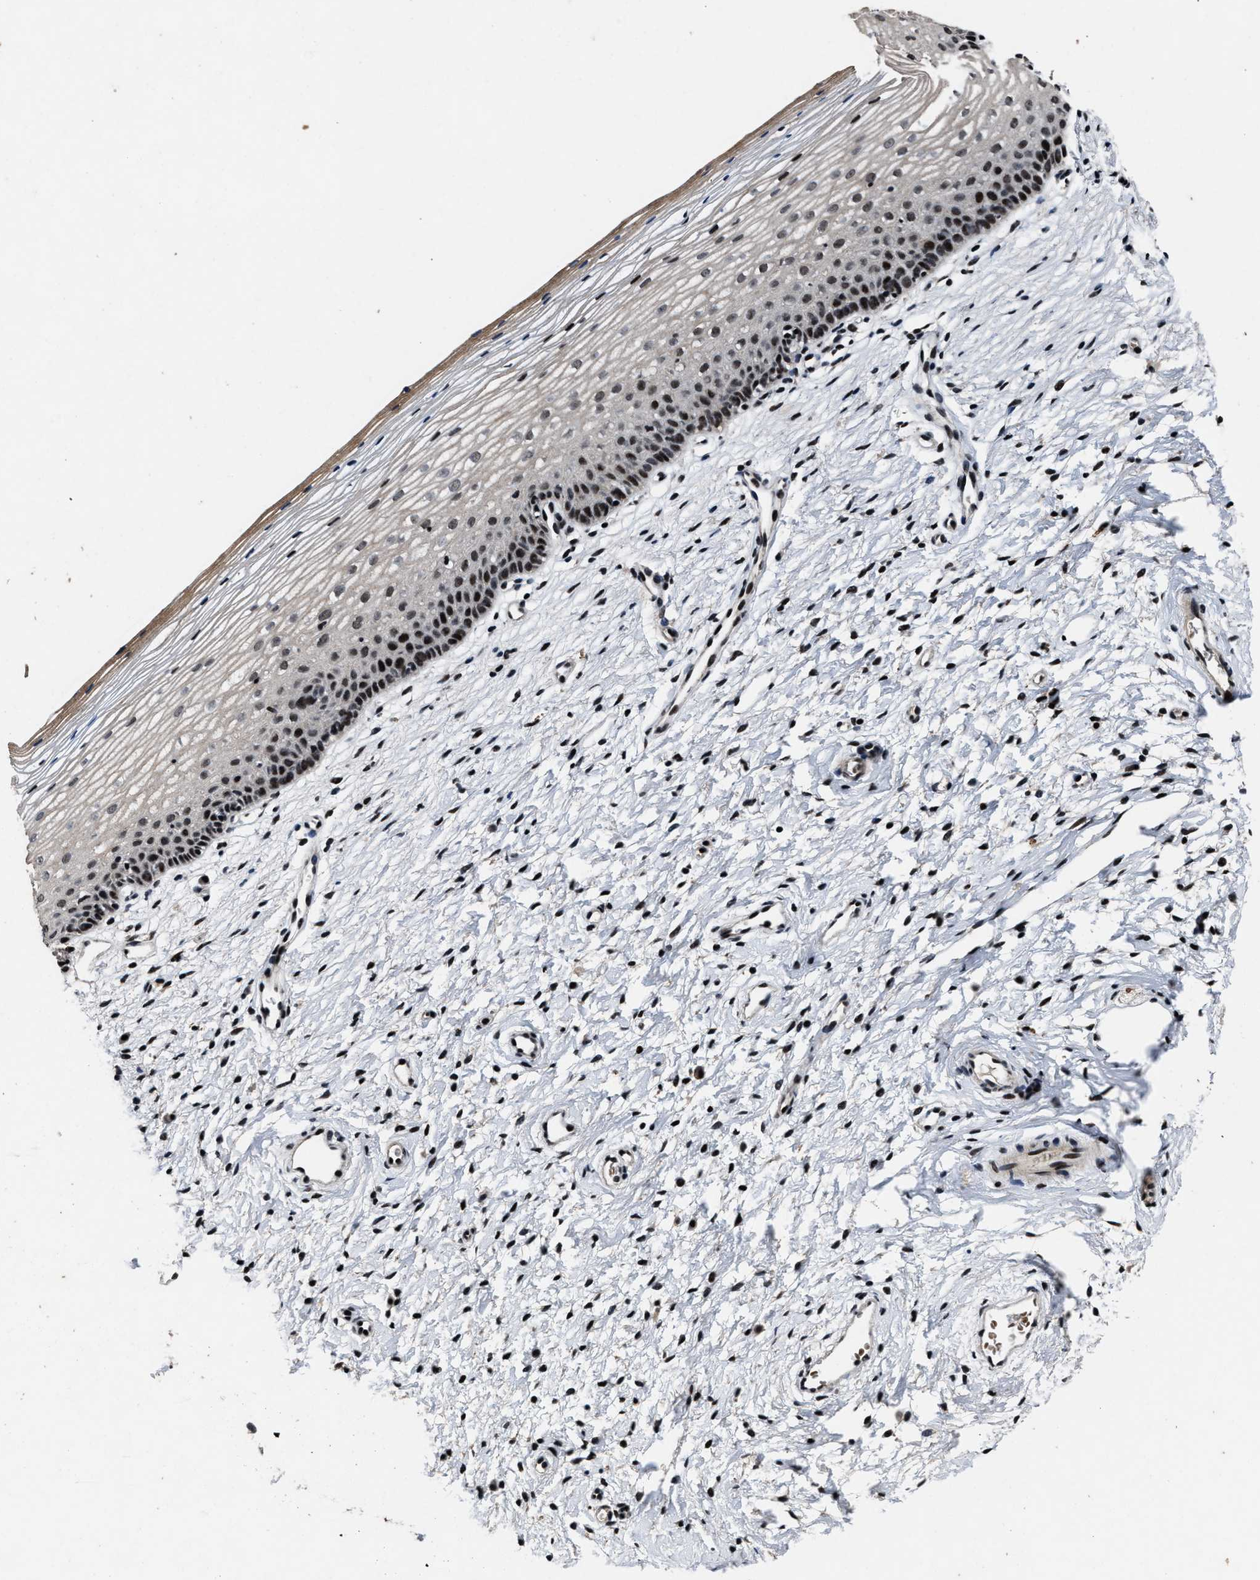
{"staining": {"intensity": "moderate", "quantity": "<25%", "location": "nuclear"}, "tissue": "cervix", "cell_type": "Glandular cells", "image_type": "normal", "snomed": [{"axis": "morphology", "description": "Normal tissue, NOS"}, {"axis": "topography", "description": "Cervix"}], "caption": "A photomicrograph of human cervix stained for a protein demonstrates moderate nuclear brown staining in glandular cells. The staining was performed using DAB to visualize the protein expression in brown, while the nuclei were stained in blue with hematoxylin (Magnification: 20x).", "gene": "ZNF233", "patient": {"sex": "female", "age": 72}}